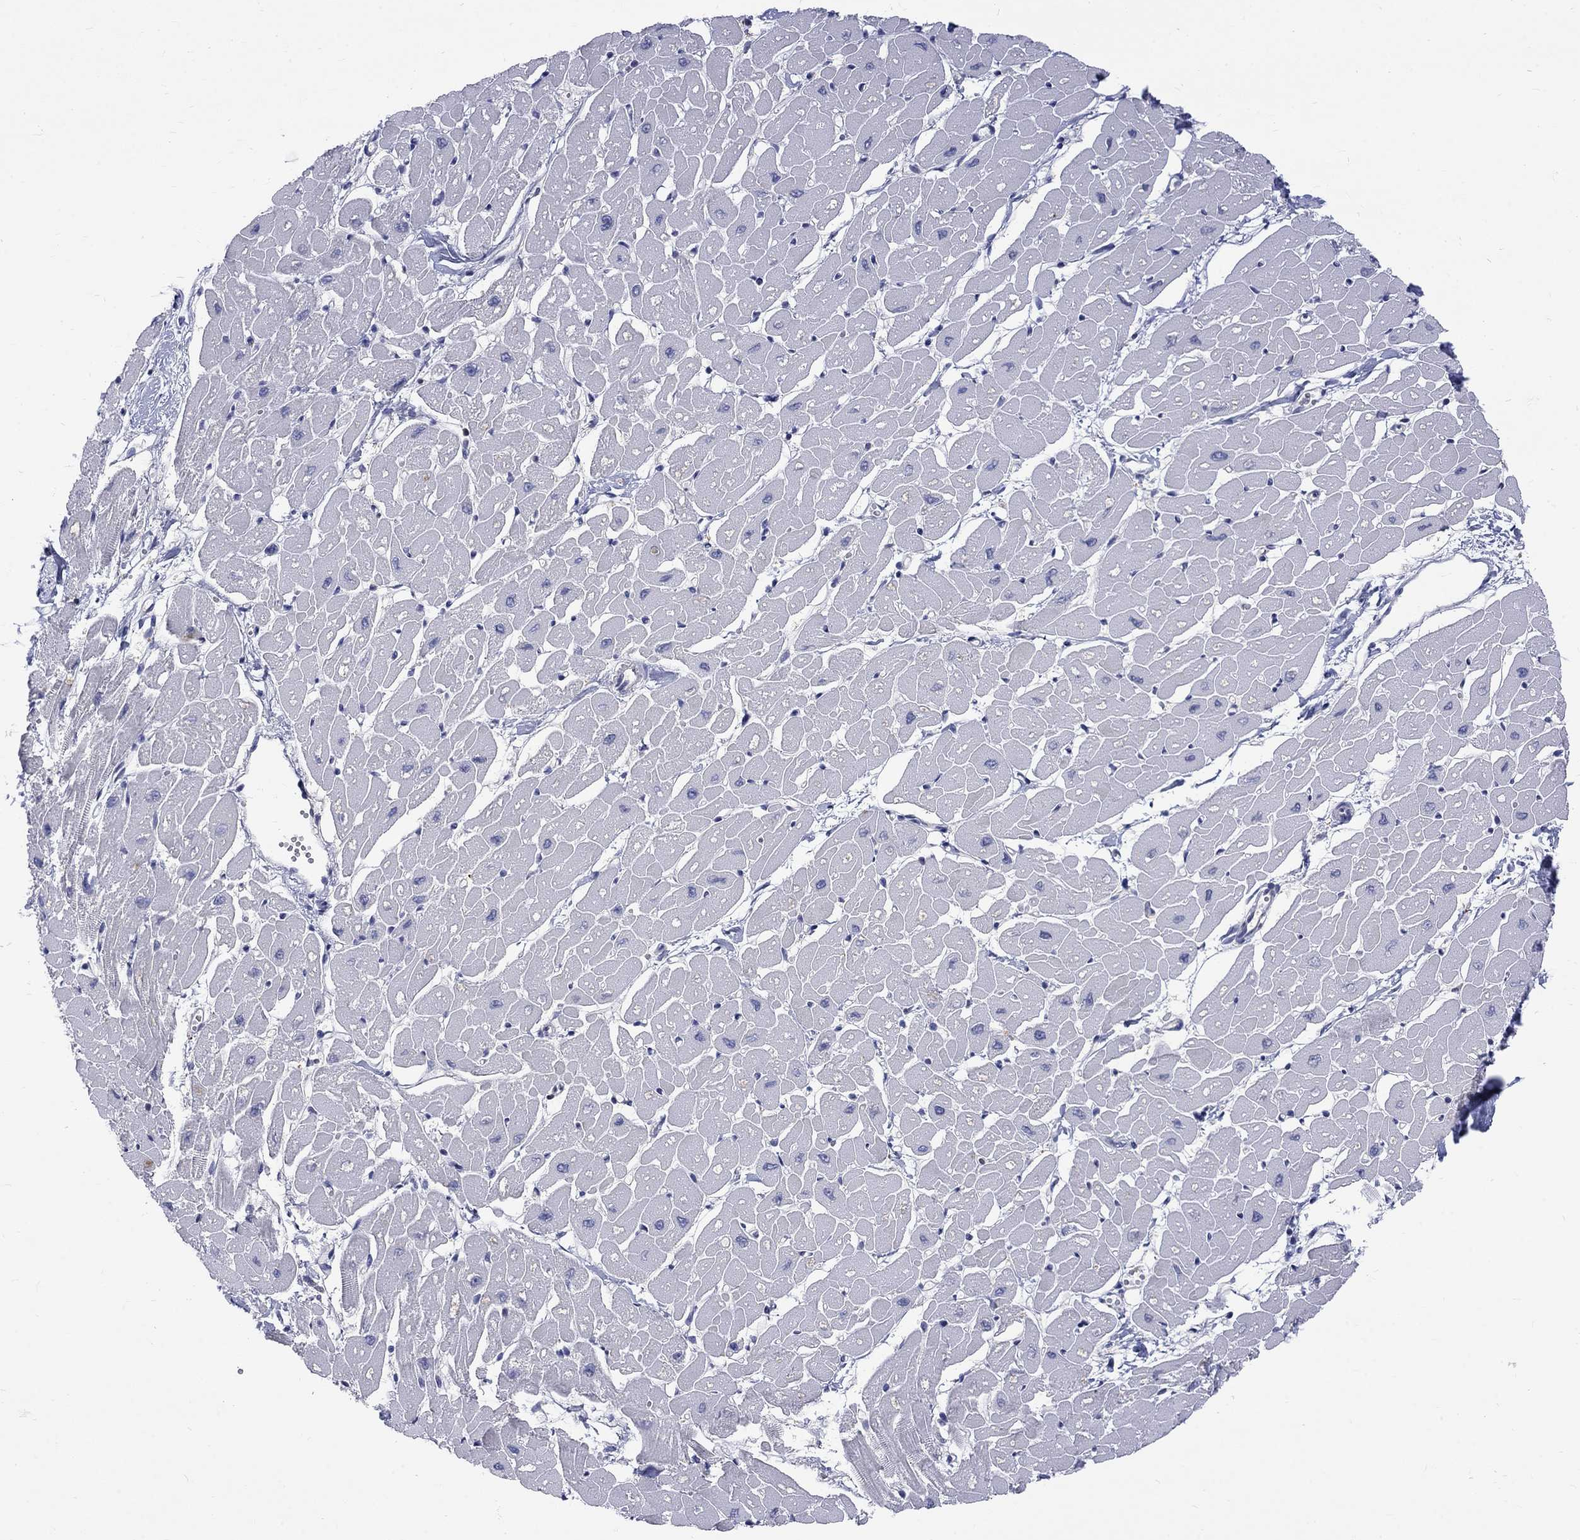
{"staining": {"intensity": "negative", "quantity": "none", "location": "none"}, "tissue": "heart muscle", "cell_type": "Cardiomyocytes", "image_type": "normal", "snomed": [{"axis": "morphology", "description": "Normal tissue, NOS"}, {"axis": "topography", "description": "Heart"}], "caption": "Immunohistochemical staining of unremarkable heart muscle demonstrates no significant expression in cardiomyocytes. (DAB IHC, high magnification).", "gene": "HKDC1", "patient": {"sex": "male", "age": 57}}